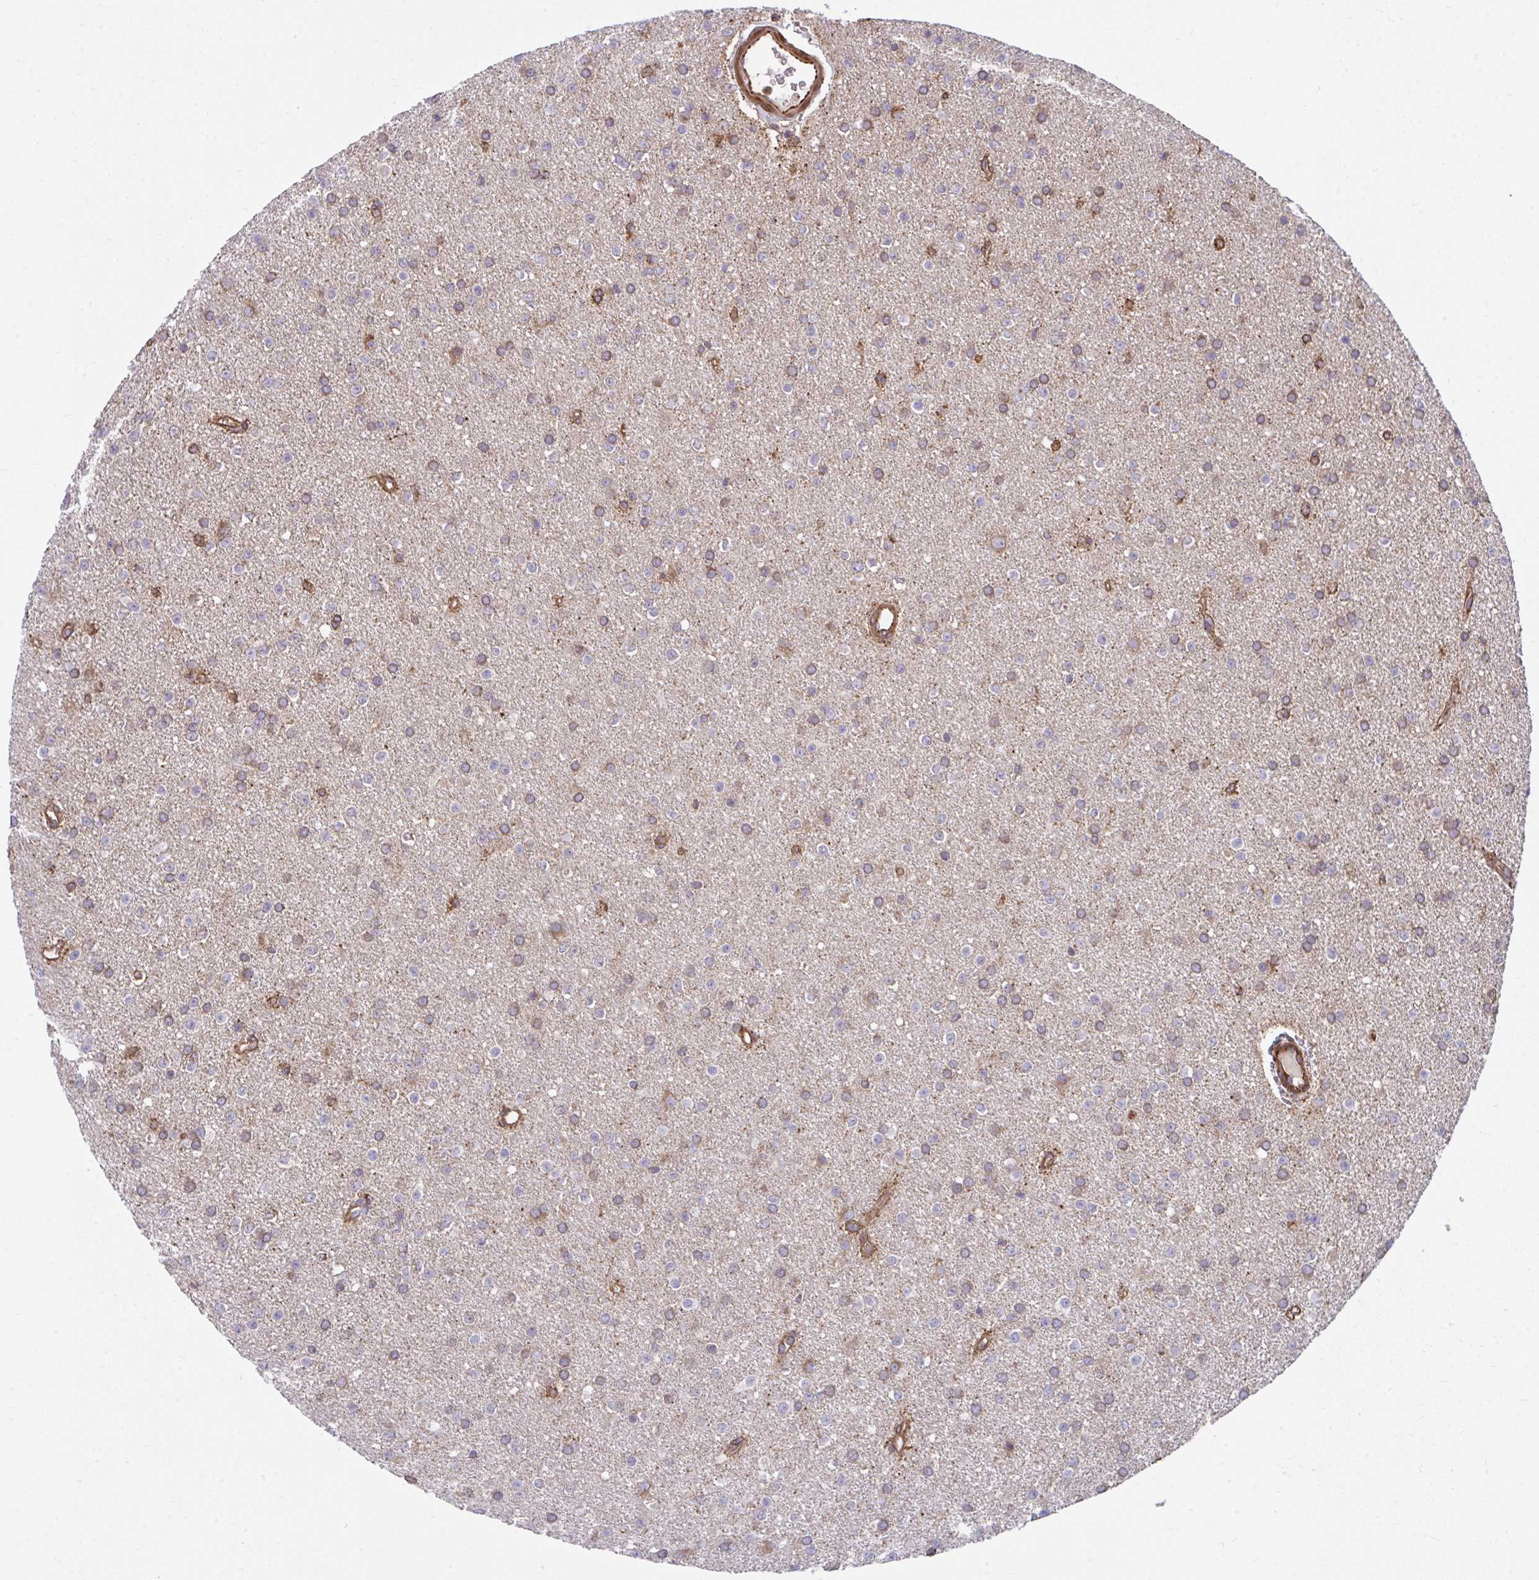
{"staining": {"intensity": "weak", "quantity": "25%-75%", "location": "cytoplasmic/membranous"}, "tissue": "glioma", "cell_type": "Tumor cells", "image_type": "cancer", "snomed": [{"axis": "morphology", "description": "Glioma, malignant, Low grade"}, {"axis": "topography", "description": "Brain"}], "caption": "Immunohistochemical staining of human low-grade glioma (malignant) displays low levels of weak cytoplasmic/membranous expression in approximately 25%-75% of tumor cells.", "gene": "STIM2", "patient": {"sex": "female", "age": 34}}